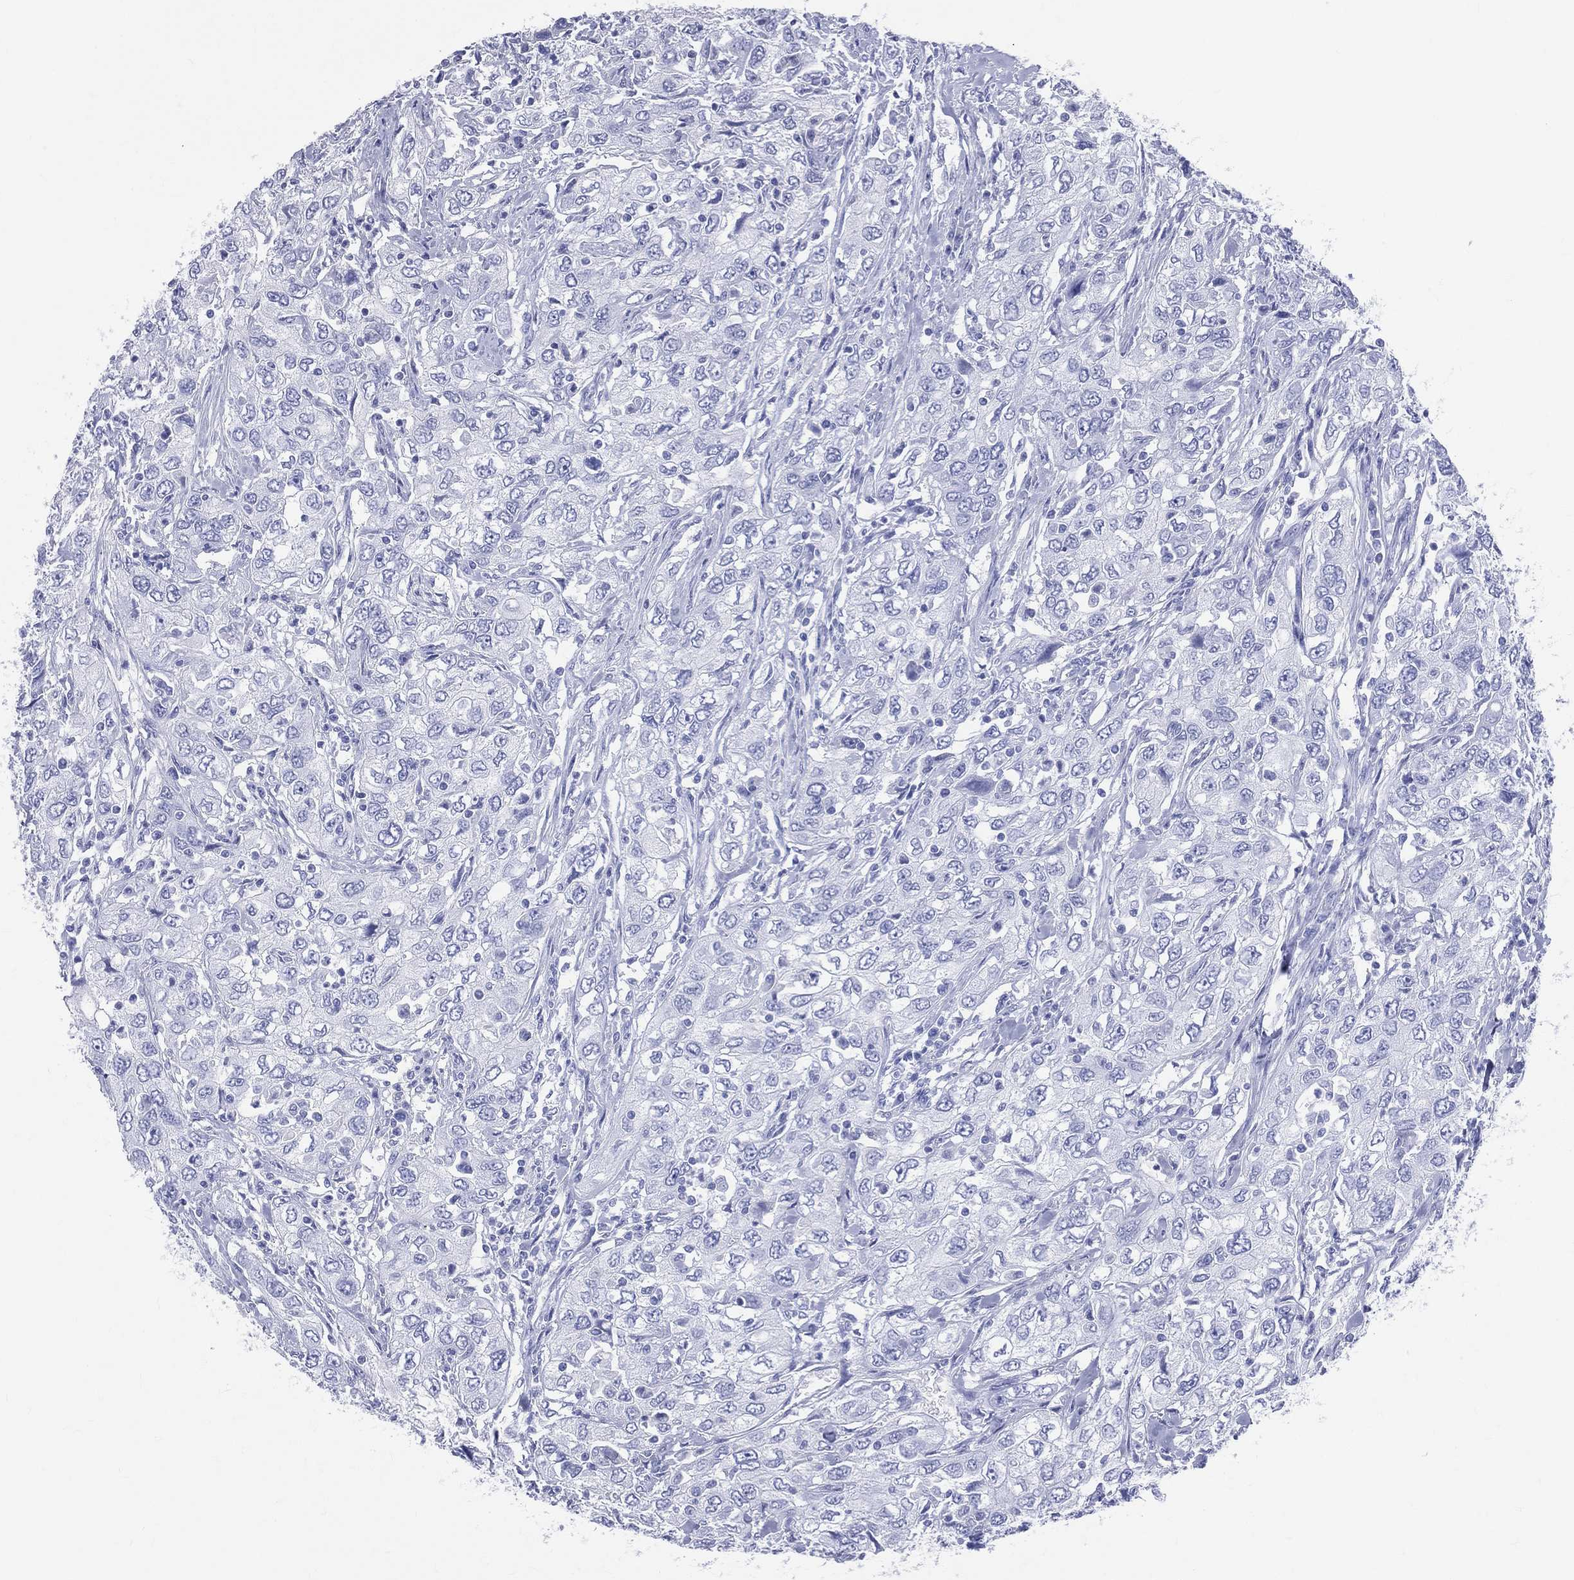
{"staining": {"intensity": "negative", "quantity": "none", "location": "none"}, "tissue": "urothelial cancer", "cell_type": "Tumor cells", "image_type": "cancer", "snomed": [{"axis": "morphology", "description": "Urothelial carcinoma, High grade"}, {"axis": "topography", "description": "Urinary bladder"}], "caption": "Immunohistochemical staining of urothelial cancer displays no significant positivity in tumor cells.", "gene": "DLG4", "patient": {"sex": "male", "age": 76}}